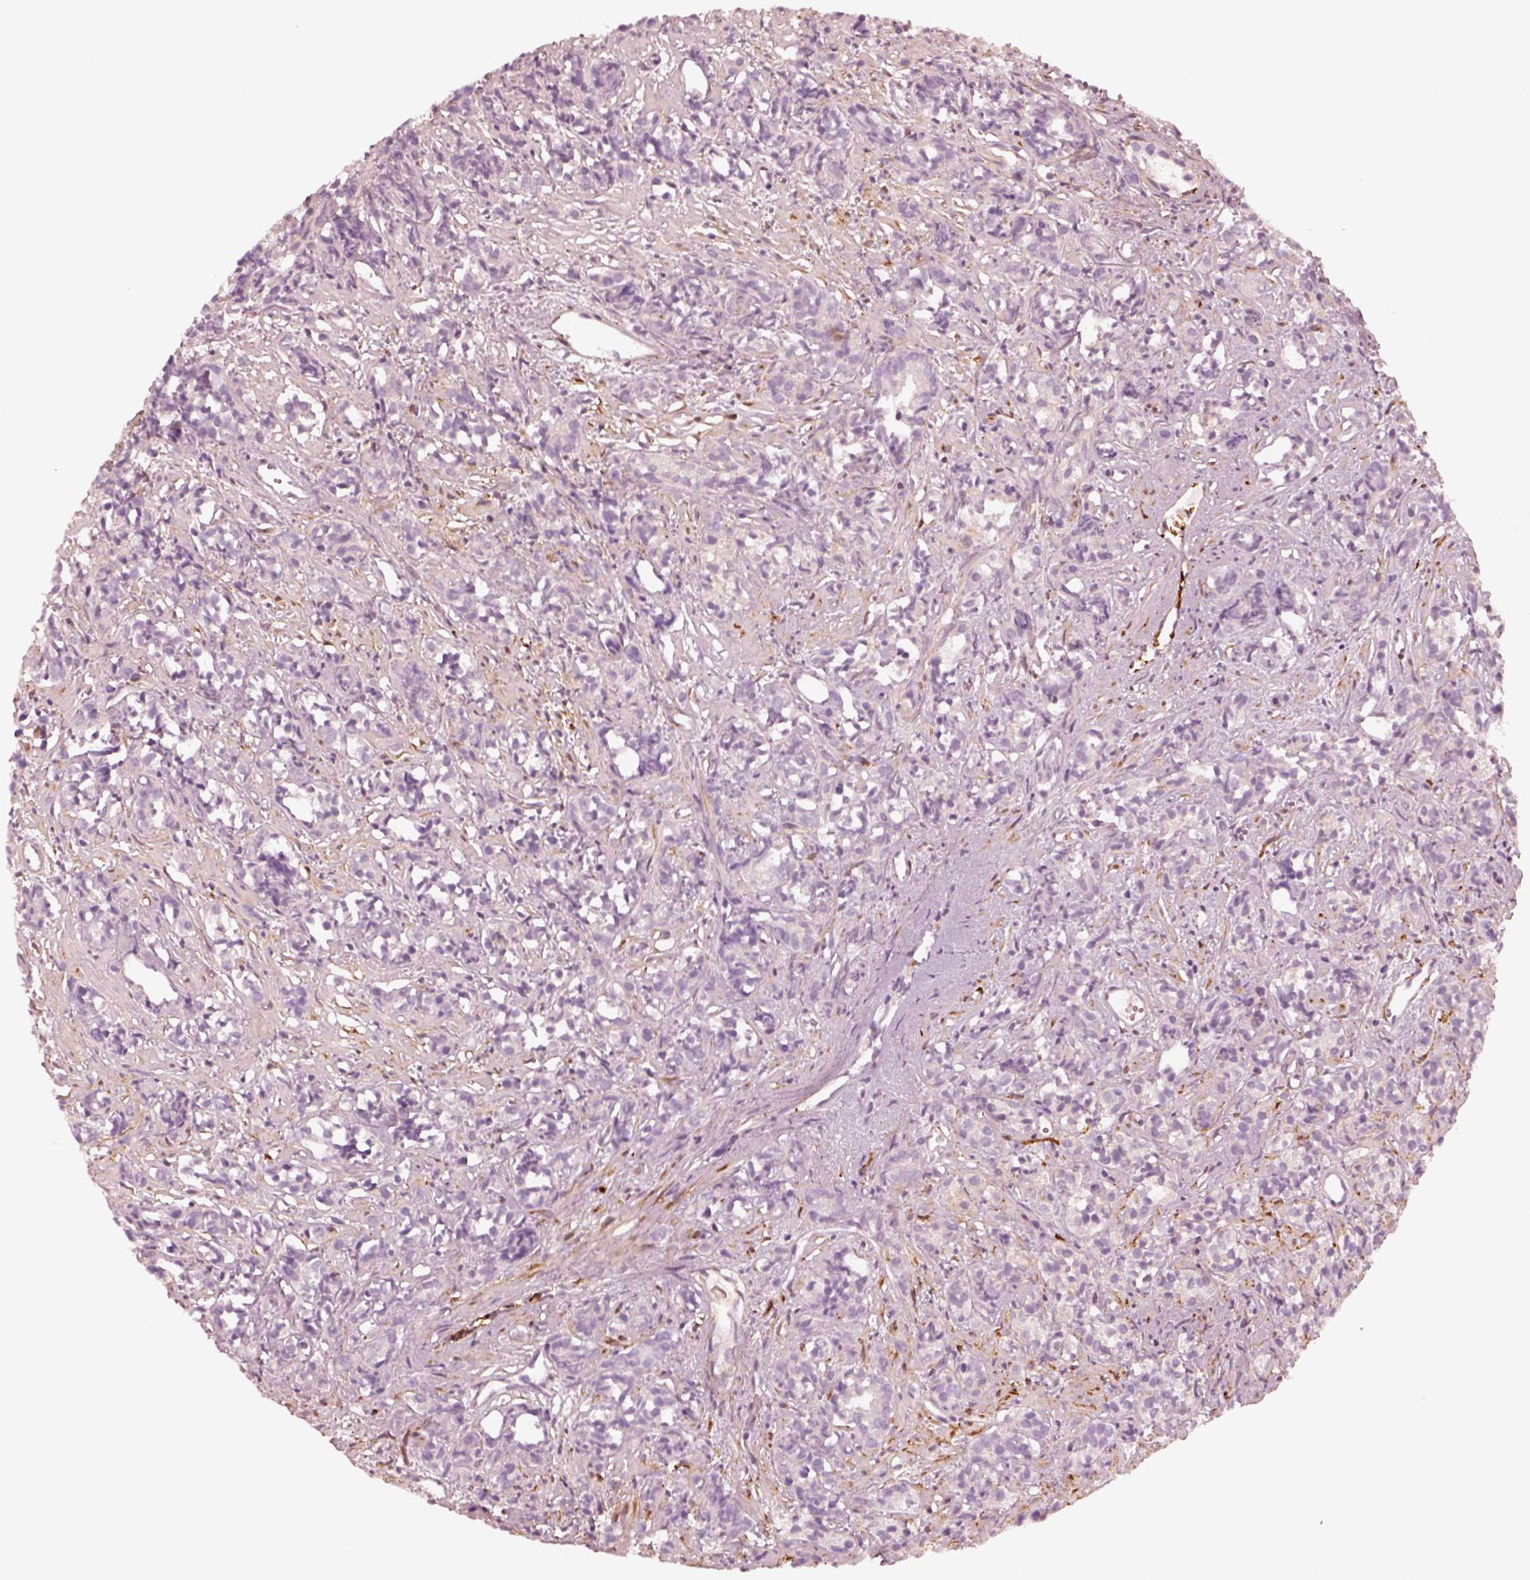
{"staining": {"intensity": "negative", "quantity": "none", "location": "none"}, "tissue": "prostate cancer", "cell_type": "Tumor cells", "image_type": "cancer", "snomed": [{"axis": "morphology", "description": "Adenocarcinoma, High grade"}, {"axis": "topography", "description": "Prostate"}], "caption": "Immunohistochemical staining of human prostate cancer reveals no significant positivity in tumor cells.", "gene": "DNAAF9", "patient": {"sex": "male", "age": 84}}